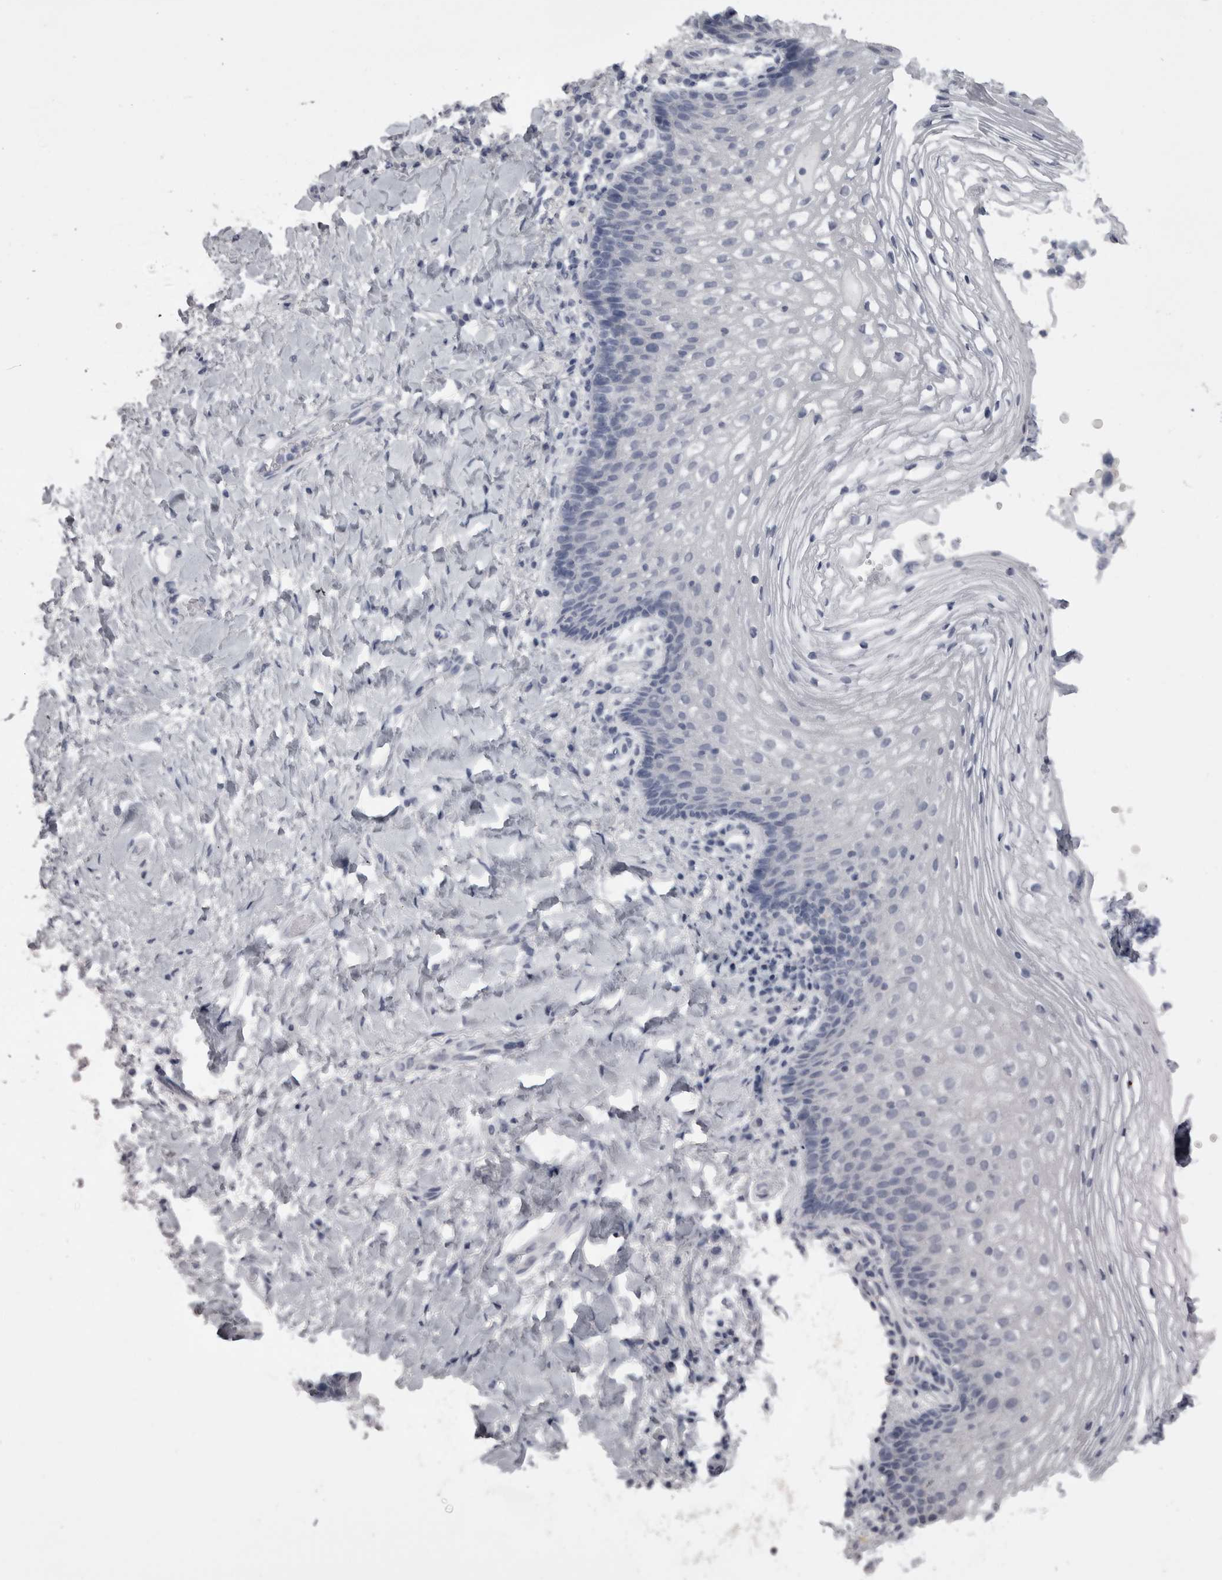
{"staining": {"intensity": "negative", "quantity": "none", "location": "none"}, "tissue": "vagina", "cell_type": "Squamous epithelial cells", "image_type": "normal", "snomed": [{"axis": "morphology", "description": "Normal tissue, NOS"}, {"axis": "topography", "description": "Vagina"}], "caption": "A photomicrograph of human vagina is negative for staining in squamous epithelial cells. Brightfield microscopy of immunohistochemistry stained with DAB (3,3'-diaminobenzidine) (brown) and hematoxylin (blue), captured at high magnification.", "gene": "CAMK2D", "patient": {"sex": "female", "age": 60}}